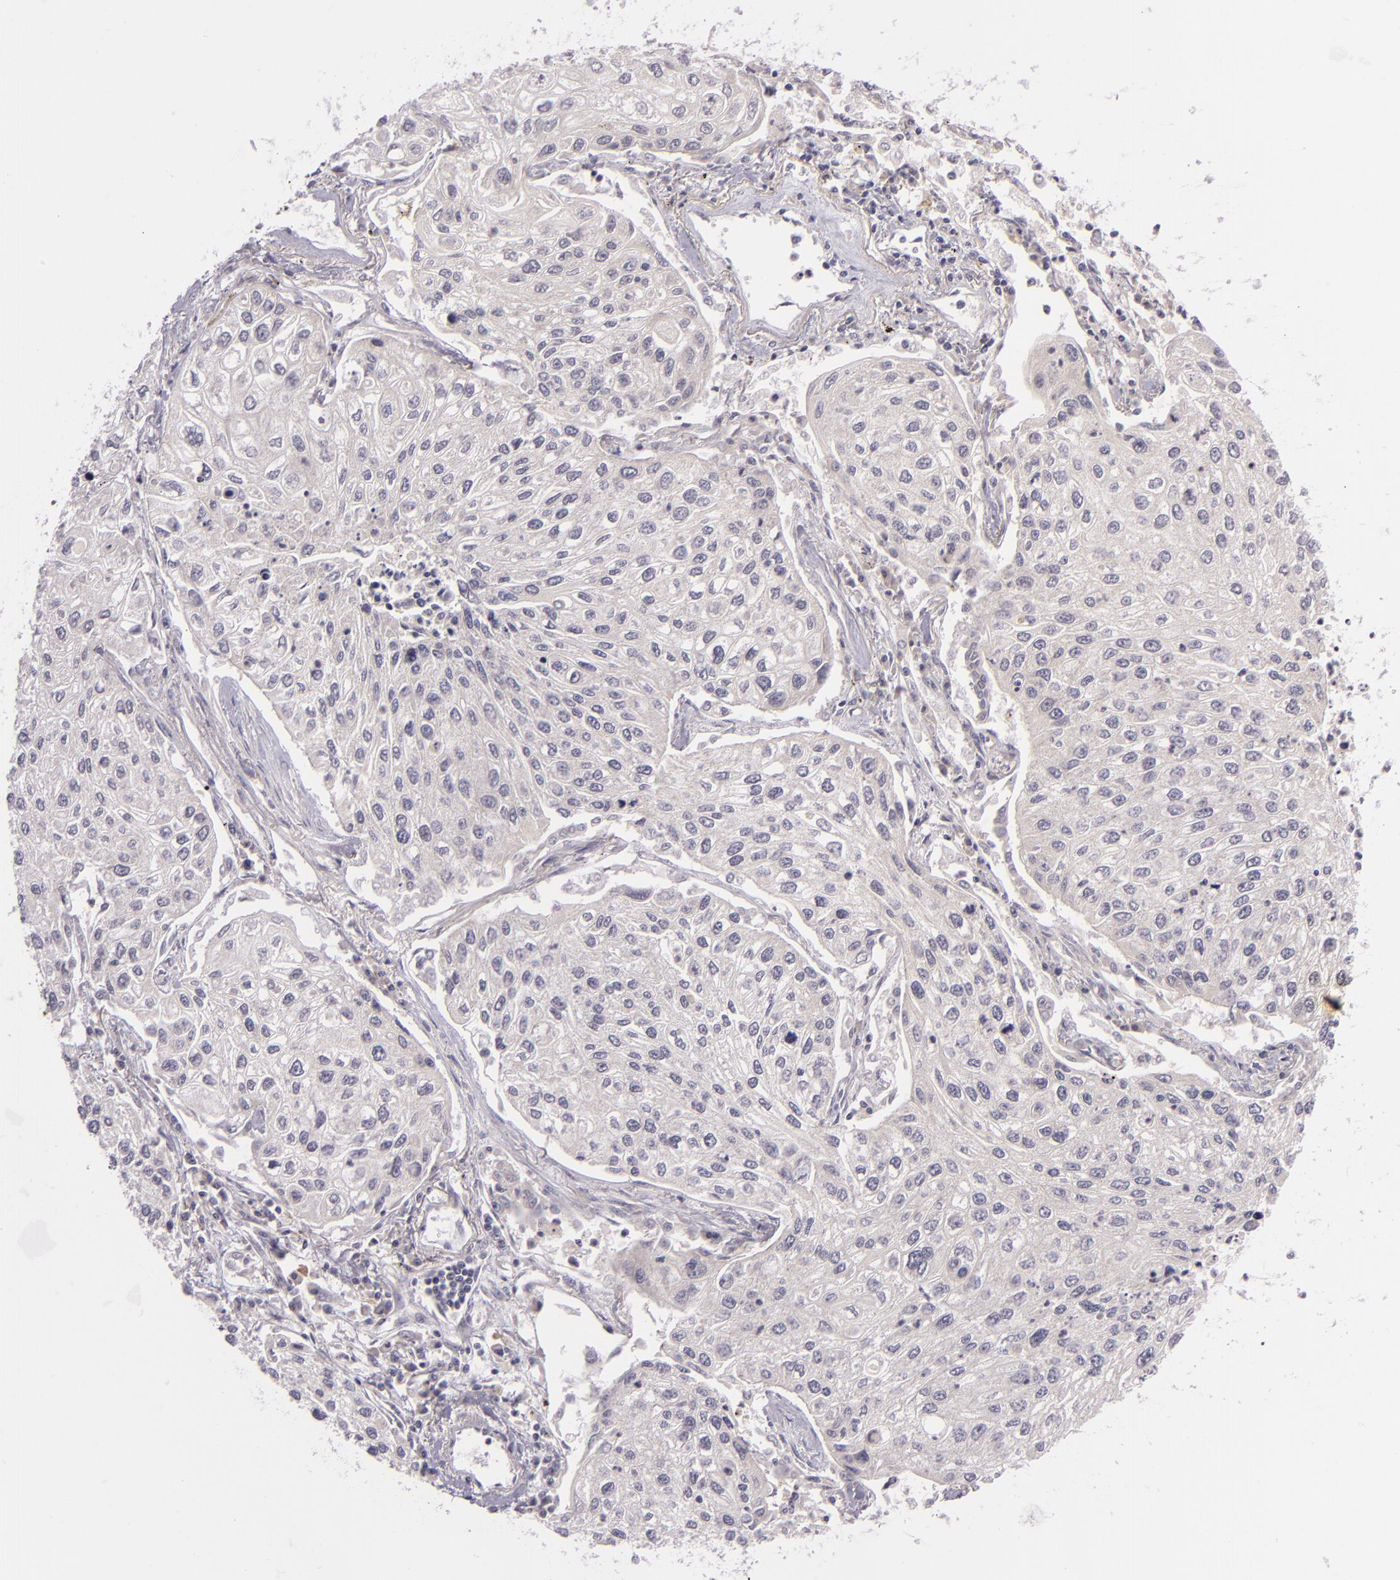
{"staining": {"intensity": "negative", "quantity": "none", "location": "none"}, "tissue": "lung cancer", "cell_type": "Tumor cells", "image_type": "cancer", "snomed": [{"axis": "morphology", "description": "Squamous cell carcinoma, NOS"}, {"axis": "topography", "description": "Lung"}], "caption": "There is no significant staining in tumor cells of lung squamous cell carcinoma. The staining was performed using DAB to visualize the protein expression in brown, while the nuclei were stained in blue with hematoxylin (Magnification: 20x).", "gene": "DAG1", "patient": {"sex": "male", "age": 75}}